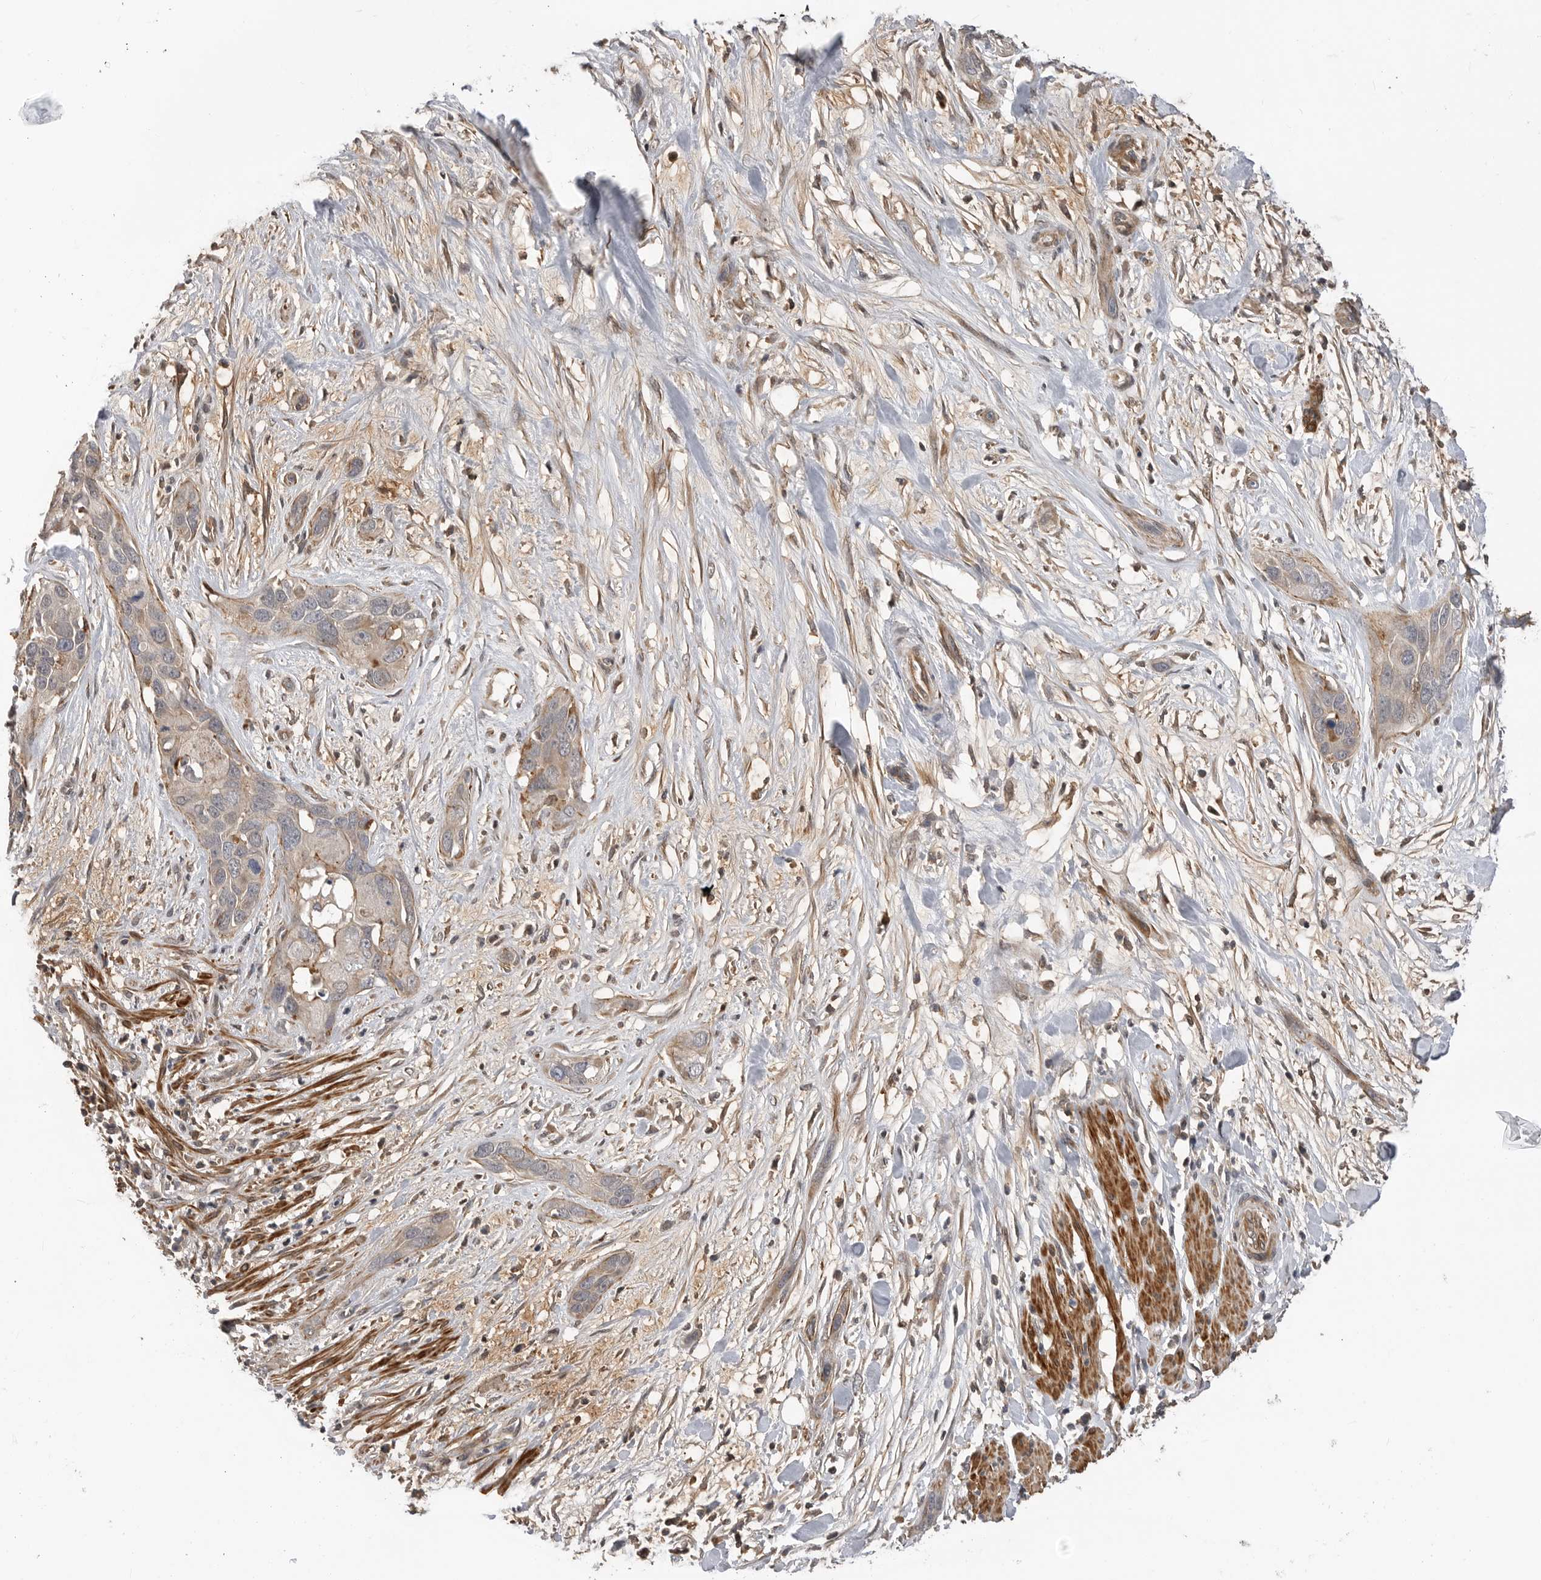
{"staining": {"intensity": "weak", "quantity": "<25%", "location": "cytoplasmic/membranous"}, "tissue": "pancreatic cancer", "cell_type": "Tumor cells", "image_type": "cancer", "snomed": [{"axis": "morphology", "description": "Adenocarcinoma, NOS"}, {"axis": "topography", "description": "Pancreas"}], "caption": "Immunohistochemical staining of pancreatic cancer (adenocarcinoma) demonstrates no significant positivity in tumor cells.", "gene": "TRIM56", "patient": {"sex": "female", "age": 60}}